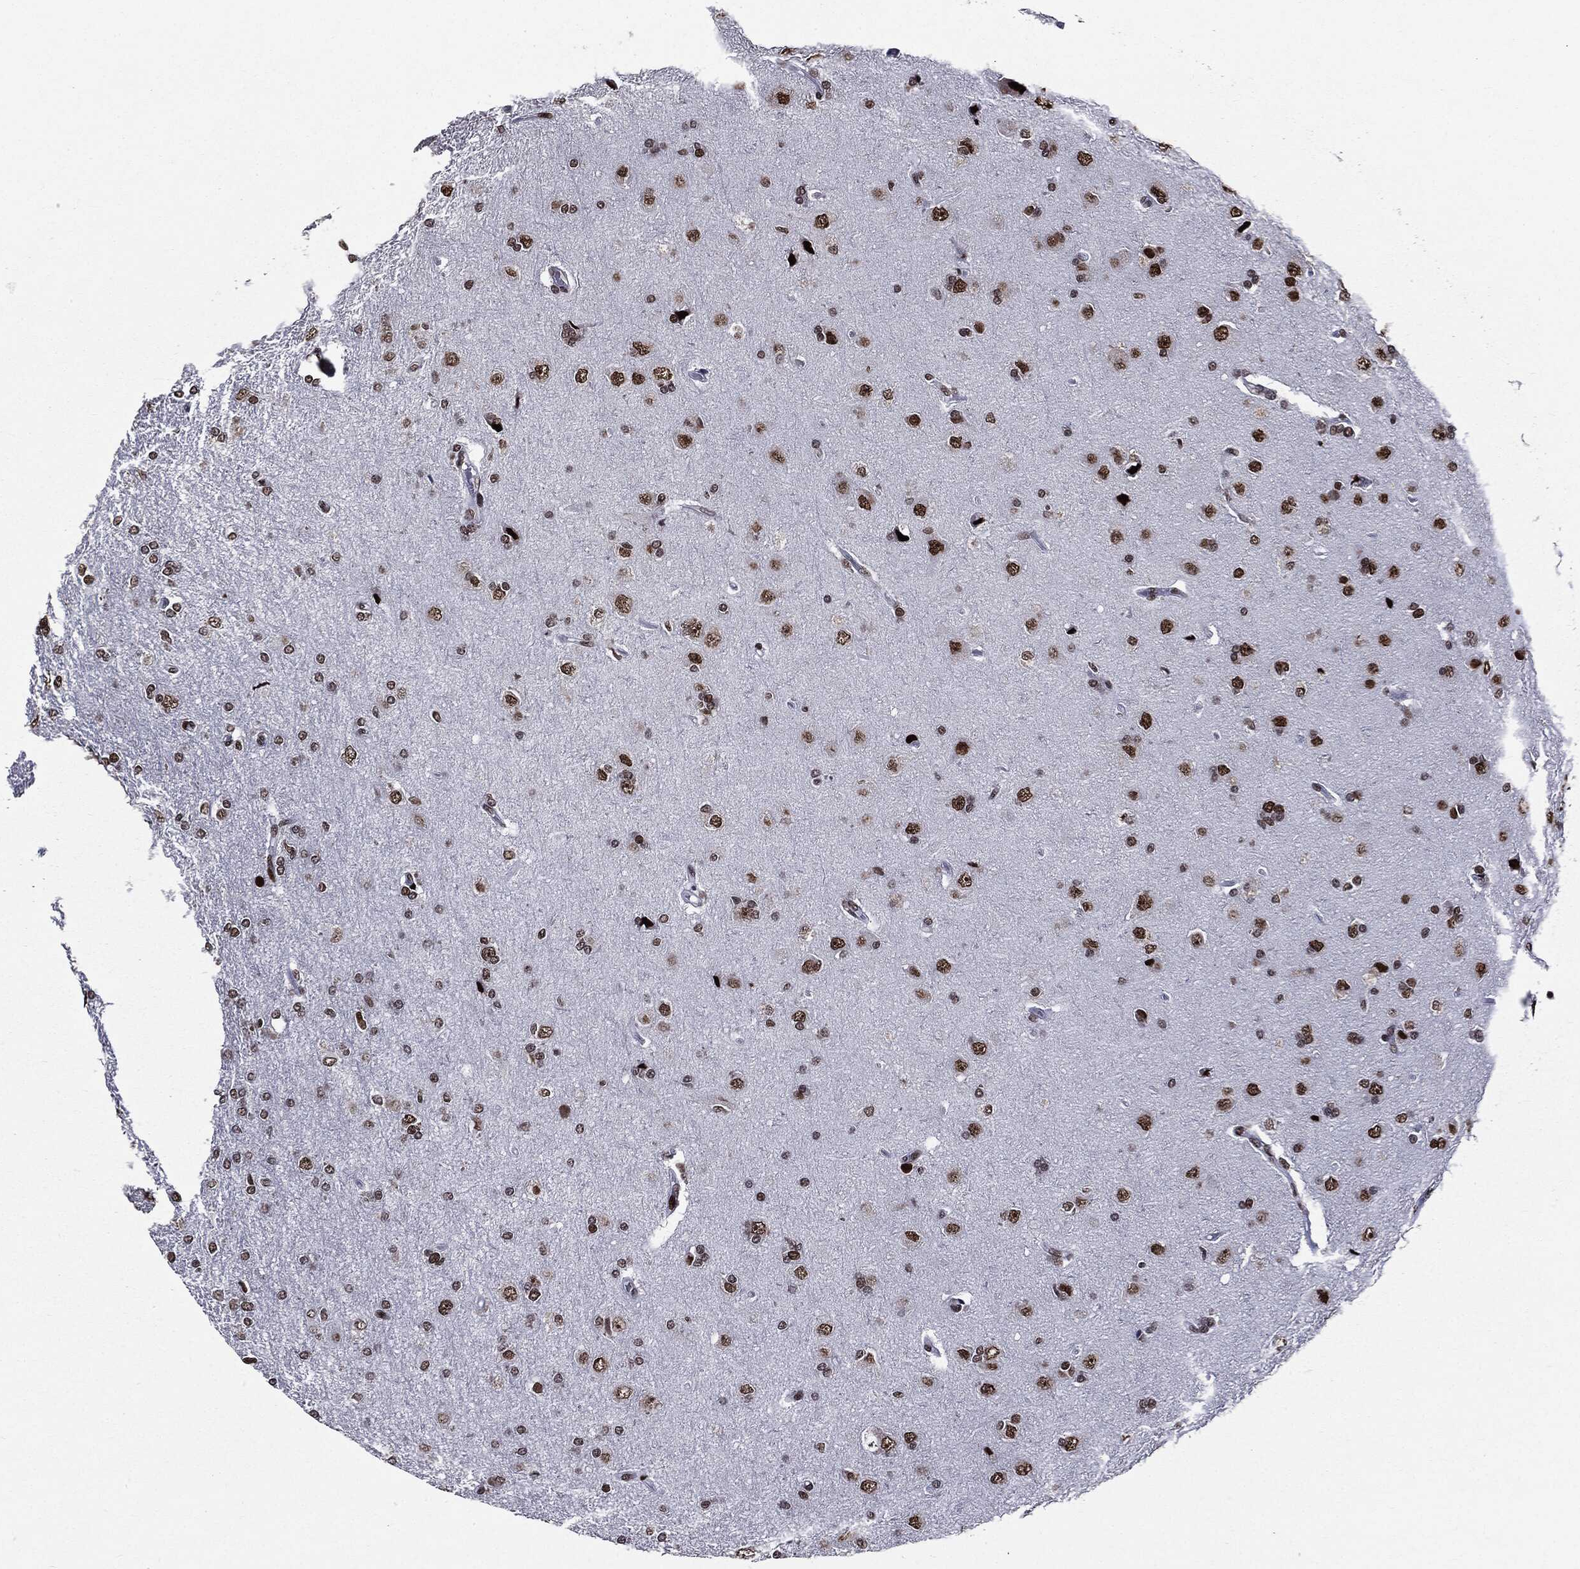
{"staining": {"intensity": "moderate", "quantity": ">75%", "location": "nuclear"}, "tissue": "glioma", "cell_type": "Tumor cells", "image_type": "cancer", "snomed": [{"axis": "morphology", "description": "Glioma, malignant, High grade"}, {"axis": "topography", "description": "Cerebral cortex"}], "caption": "Human malignant glioma (high-grade) stained with a brown dye shows moderate nuclear positive staining in about >75% of tumor cells.", "gene": "ZFP91", "patient": {"sex": "male", "age": 70}}